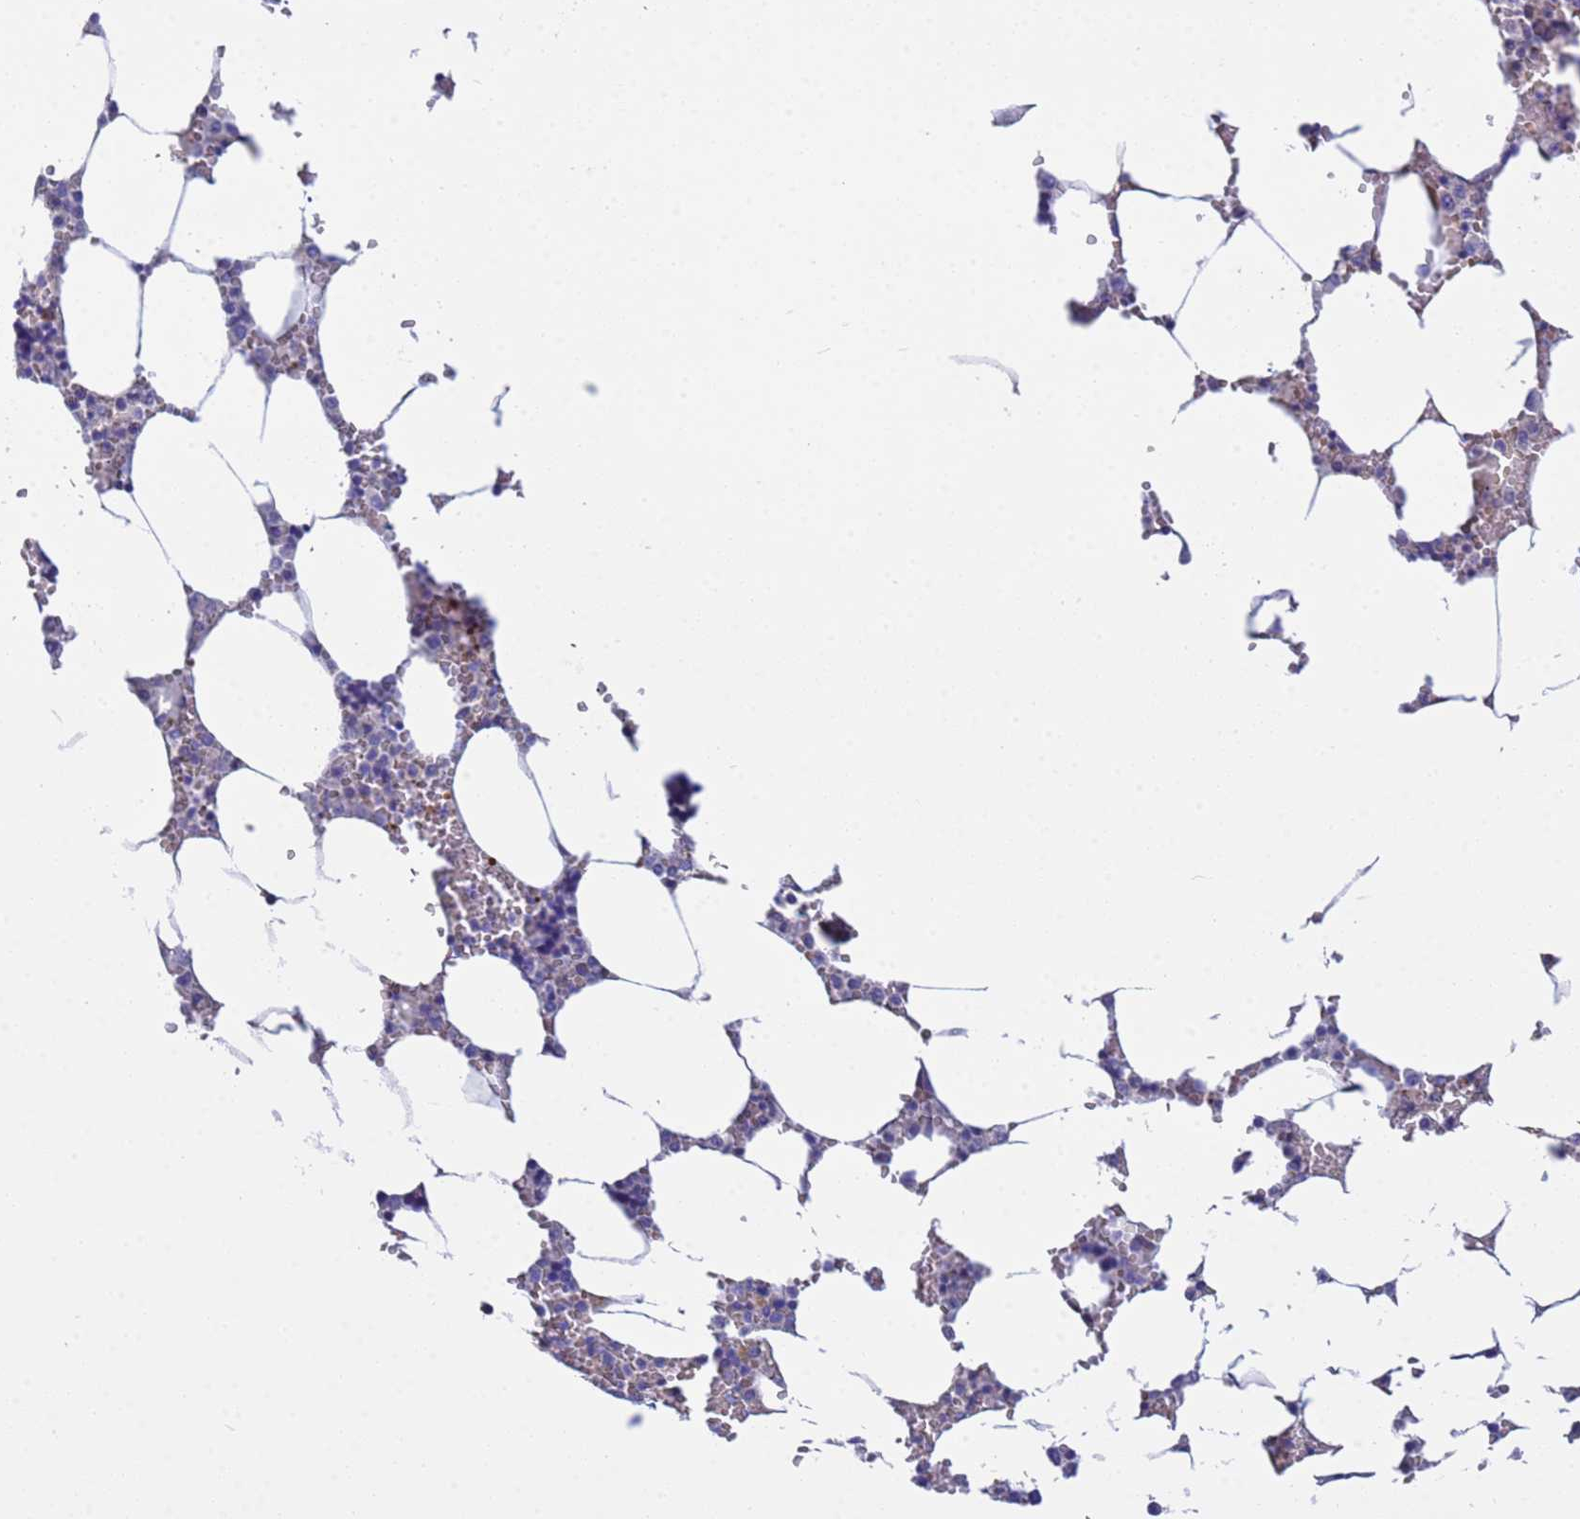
{"staining": {"intensity": "moderate", "quantity": "<25%", "location": "cytoplasmic/membranous"}, "tissue": "bone marrow", "cell_type": "Hematopoietic cells", "image_type": "normal", "snomed": [{"axis": "morphology", "description": "Normal tissue, NOS"}, {"axis": "topography", "description": "Bone marrow"}], "caption": "Immunohistochemical staining of benign bone marrow reveals <25% levels of moderate cytoplasmic/membranous protein expression in approximately <25% of hematopoietic cells. (DAB IHC, brown staining for protein, blue staining for nuclei).", "gene": "PPP6R1", "patient": {"sex": "male", "age": 64}}